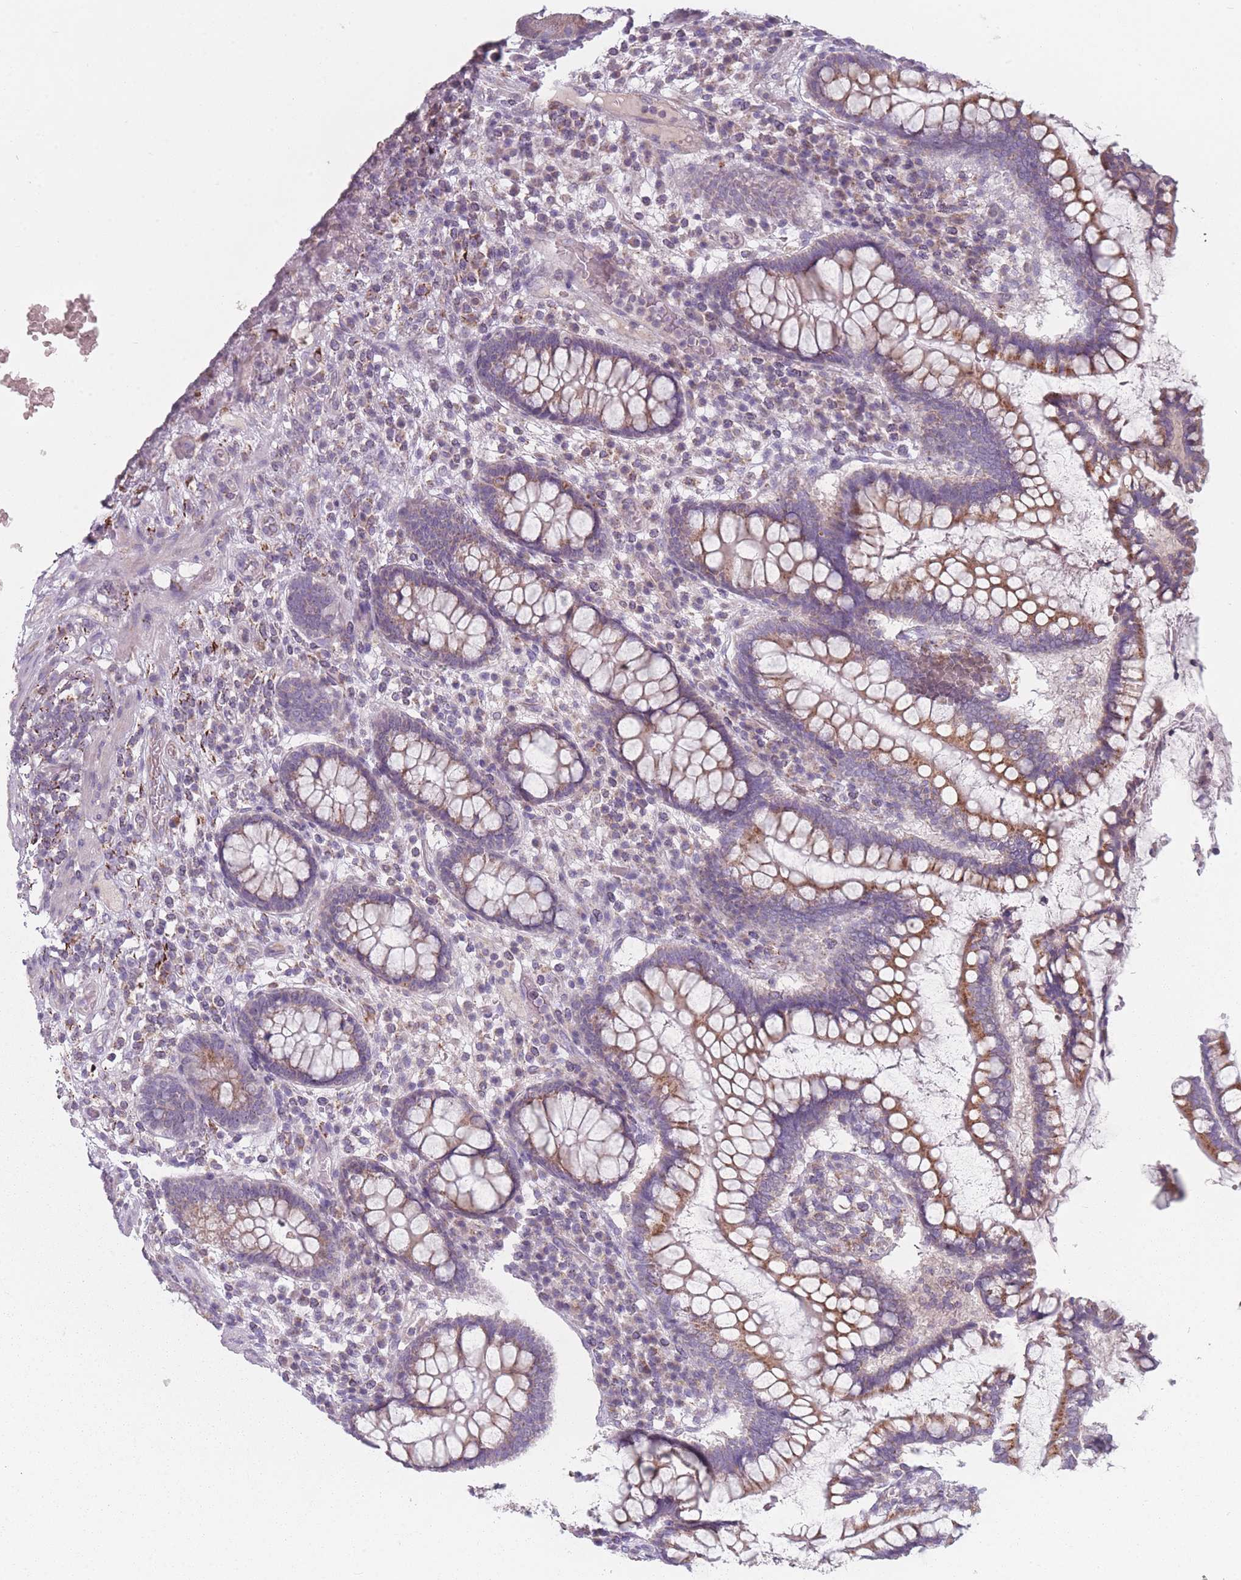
{"staining": {"intensity": "weak", "quantity": ">75%", "location": "cytoplasmic/membranous"}, "tissue": "colon", "cell_type": "Endothelial cells", "image_type": "normal", "snomed": [{"axis": "morphology", "description": "Normal tissue, NOS"}, {"axis": "topography", "description": "Colon"}], "caption": "A brown stain labels weak cytoplasmic/membranous positivity of a protein in endothelial cells of unremarkable colon. Nuclei are stained in blue.", "gene": "PEX11B", "patient": {"sex": "female", "age": 79}}